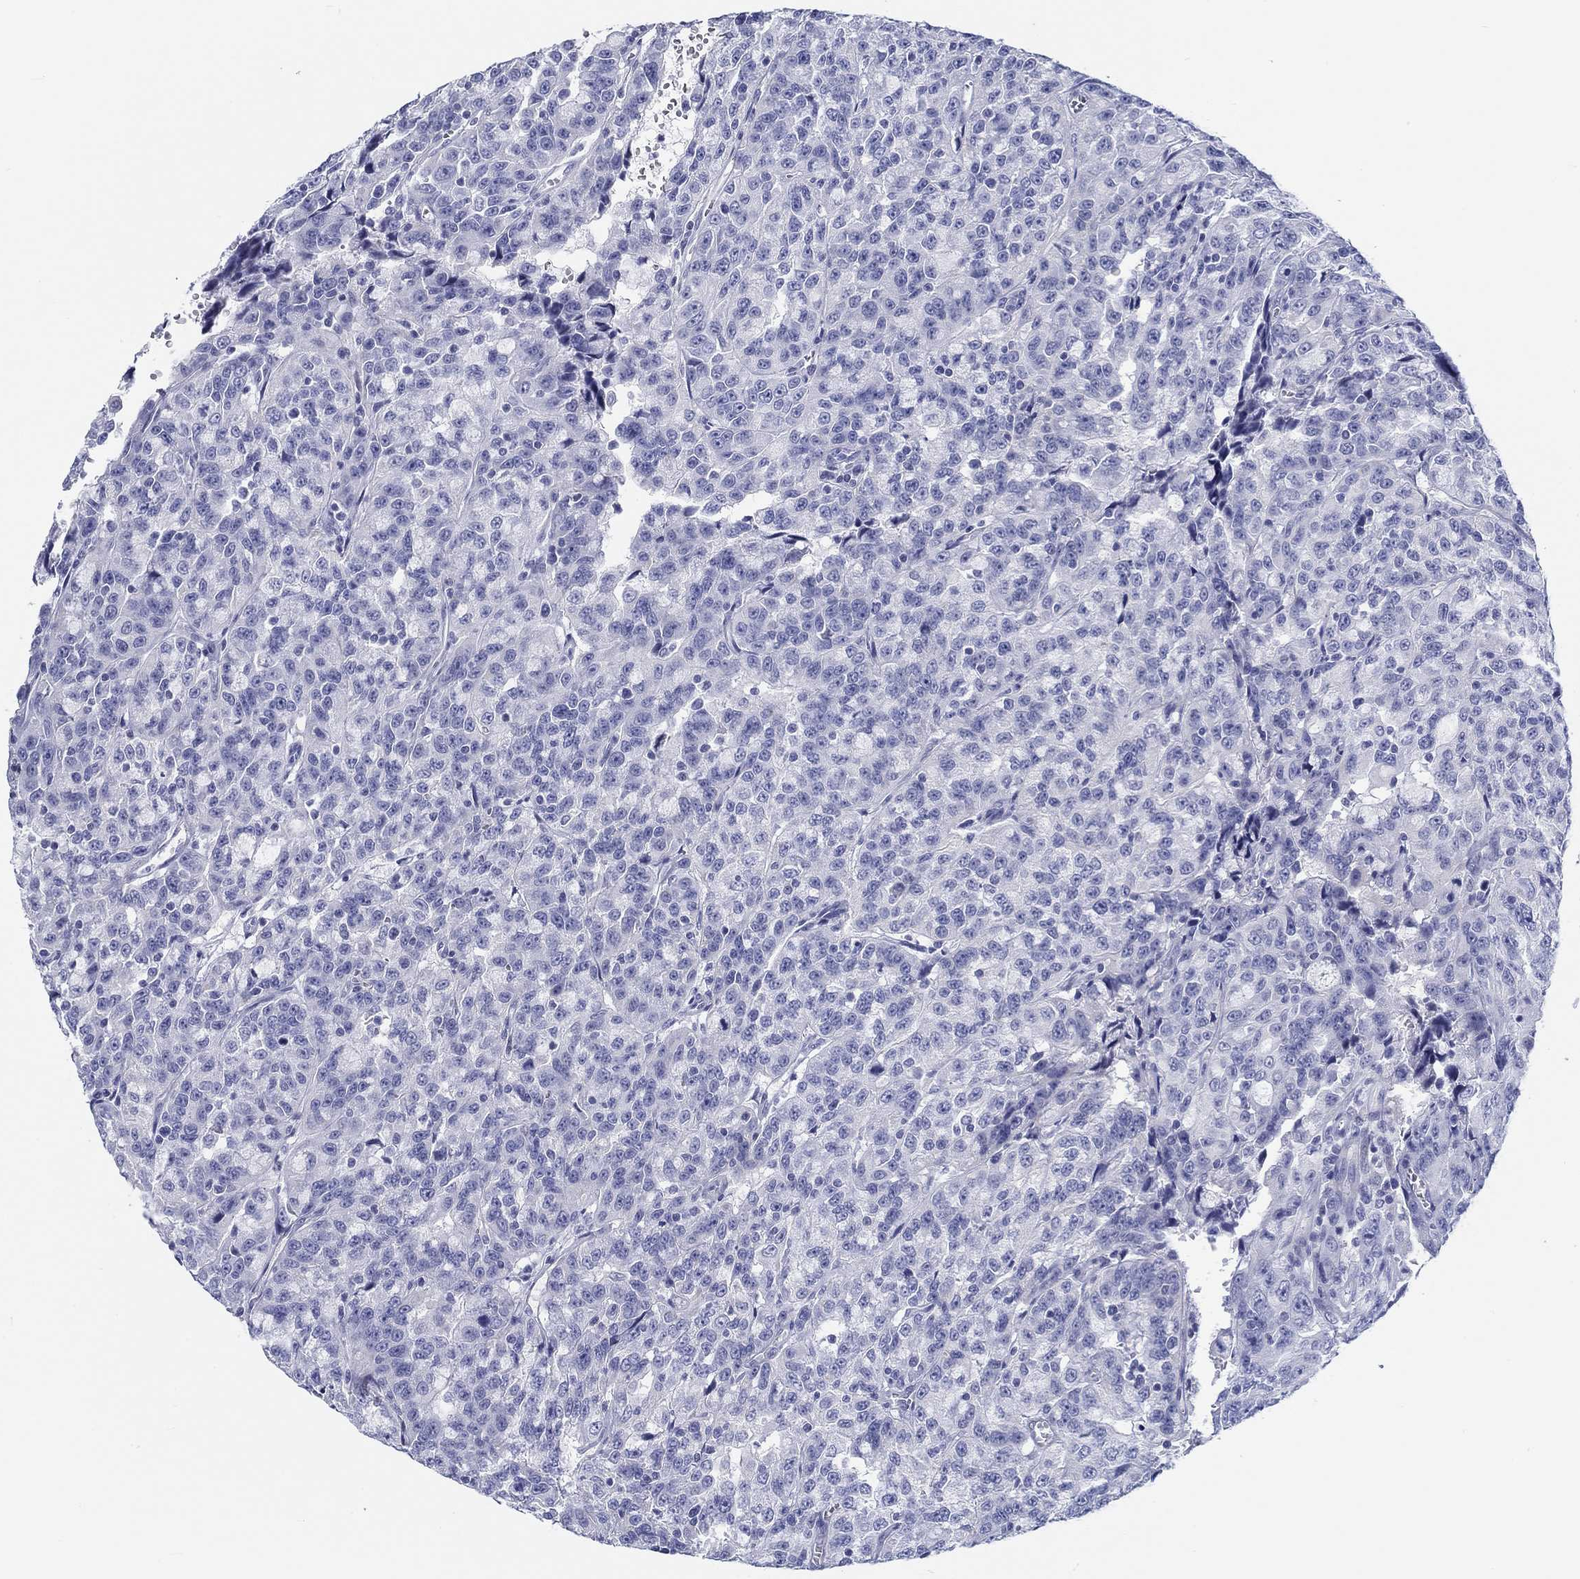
{"staining": {"intensity": "negative", "quantity": "none", "location": "none"}, "tissue": "urothelial cancer", "cell_type": "Tumor cells", "image_type": "cancer", "snomed": [{"axis": "morphology", "description": "Urothelial carcinoma, NOS"}, {"axis": "morphology", "description": "Urothelial carcinoma, High grade"}, {"axis": "topography", "description": "Urinary bladder"}], "caption": "High power microscopy histopathology image of an immunohistochemistry photomicrograph of urothelial carcinoma (high-grade), revealing no significant positivity in tumor cells. (DAB IHC visualized using brightfield microscopy, high magnification).", "gene": "H1-1", "patient": {"sex": "female", "age": 73}}